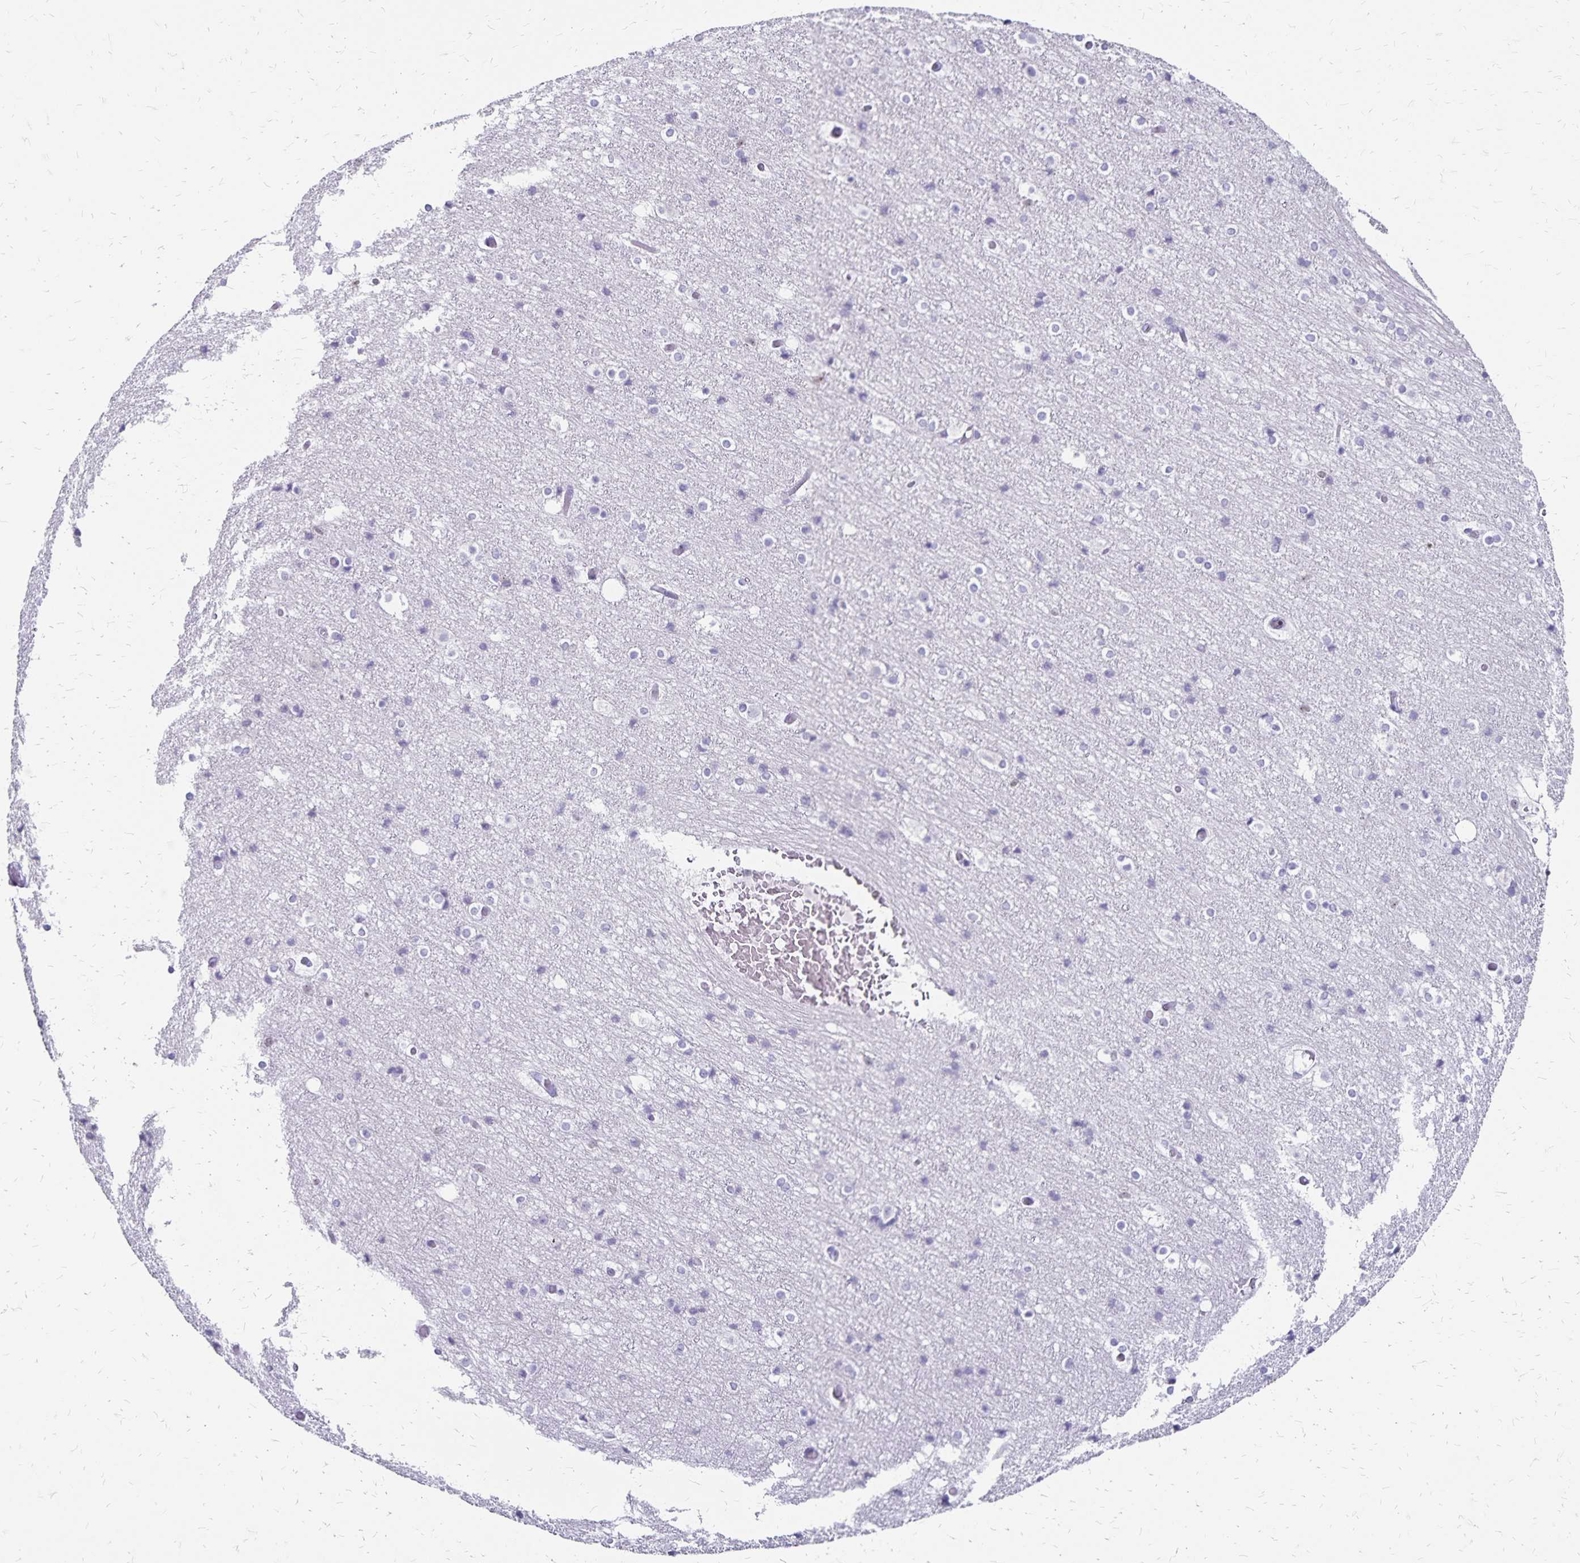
{"staining": {"intensity": "negative", "quantity": "none", "location": "none"}, "tissue": "cerebral cortex", "cell_type": "Endothelial cells", "image_type": "normal", "snomed": [{"axis": "morphology", "description": "Normal tissue, NOS"}, {"axis": "topography", "description": "Cerebral cortex"}], "caption": "There is no significant expression in endothelial cells of cerebral cortex. (Brightfield microscopy of DAB IHC at high magnification).", "gene": "IKZF1", "patient": {"sex": "female", "age": 52}}